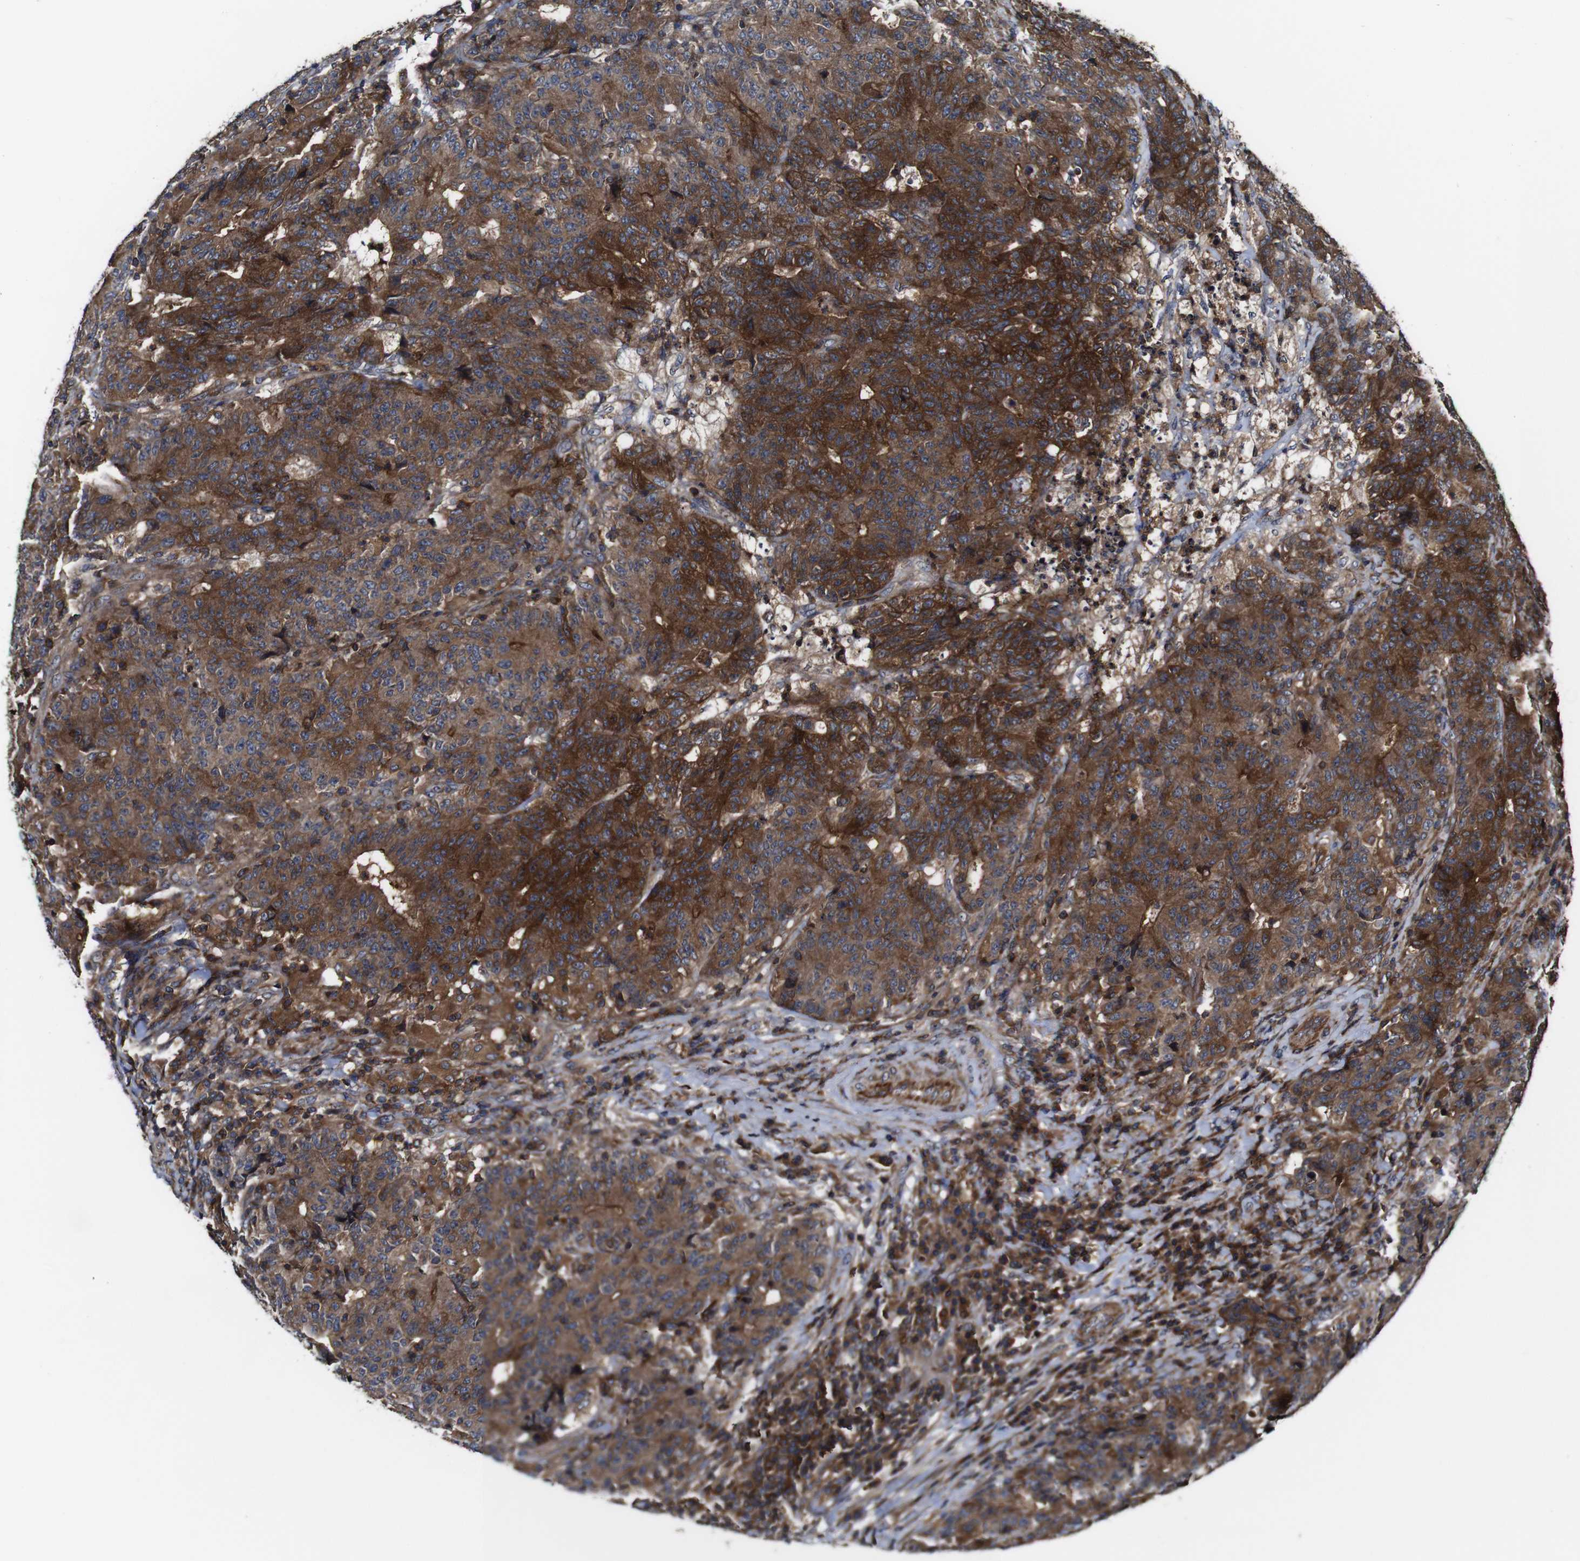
{"staining": {"intensity": "strong", "quantity": ">75%", "location": "cytoplasmic/membranous"}, "tissue": "colorectal cancer", "cell_type": "Tumor cells", "image_type": "cancer", "snomed": [{"axis": "morphology", "description": "Normal tissue, NOS"}, {"axis": "morphology", "description": "Adenocarcinoma, NOS"}, {"axis": "topography", "description": "Colon"}], "caption": "Immunohistochemistry image of neoplastic tissue: adenocarcinoma (colorectal) stained using IHC shows high levels of strong protein expression localized specifically in the cytoplasmic/membranous of tumor cells, appearing as a cytoplasmic/membranous brown color.", "gene": "TNIK", "patient": {"sex": "female", "age": 75}}